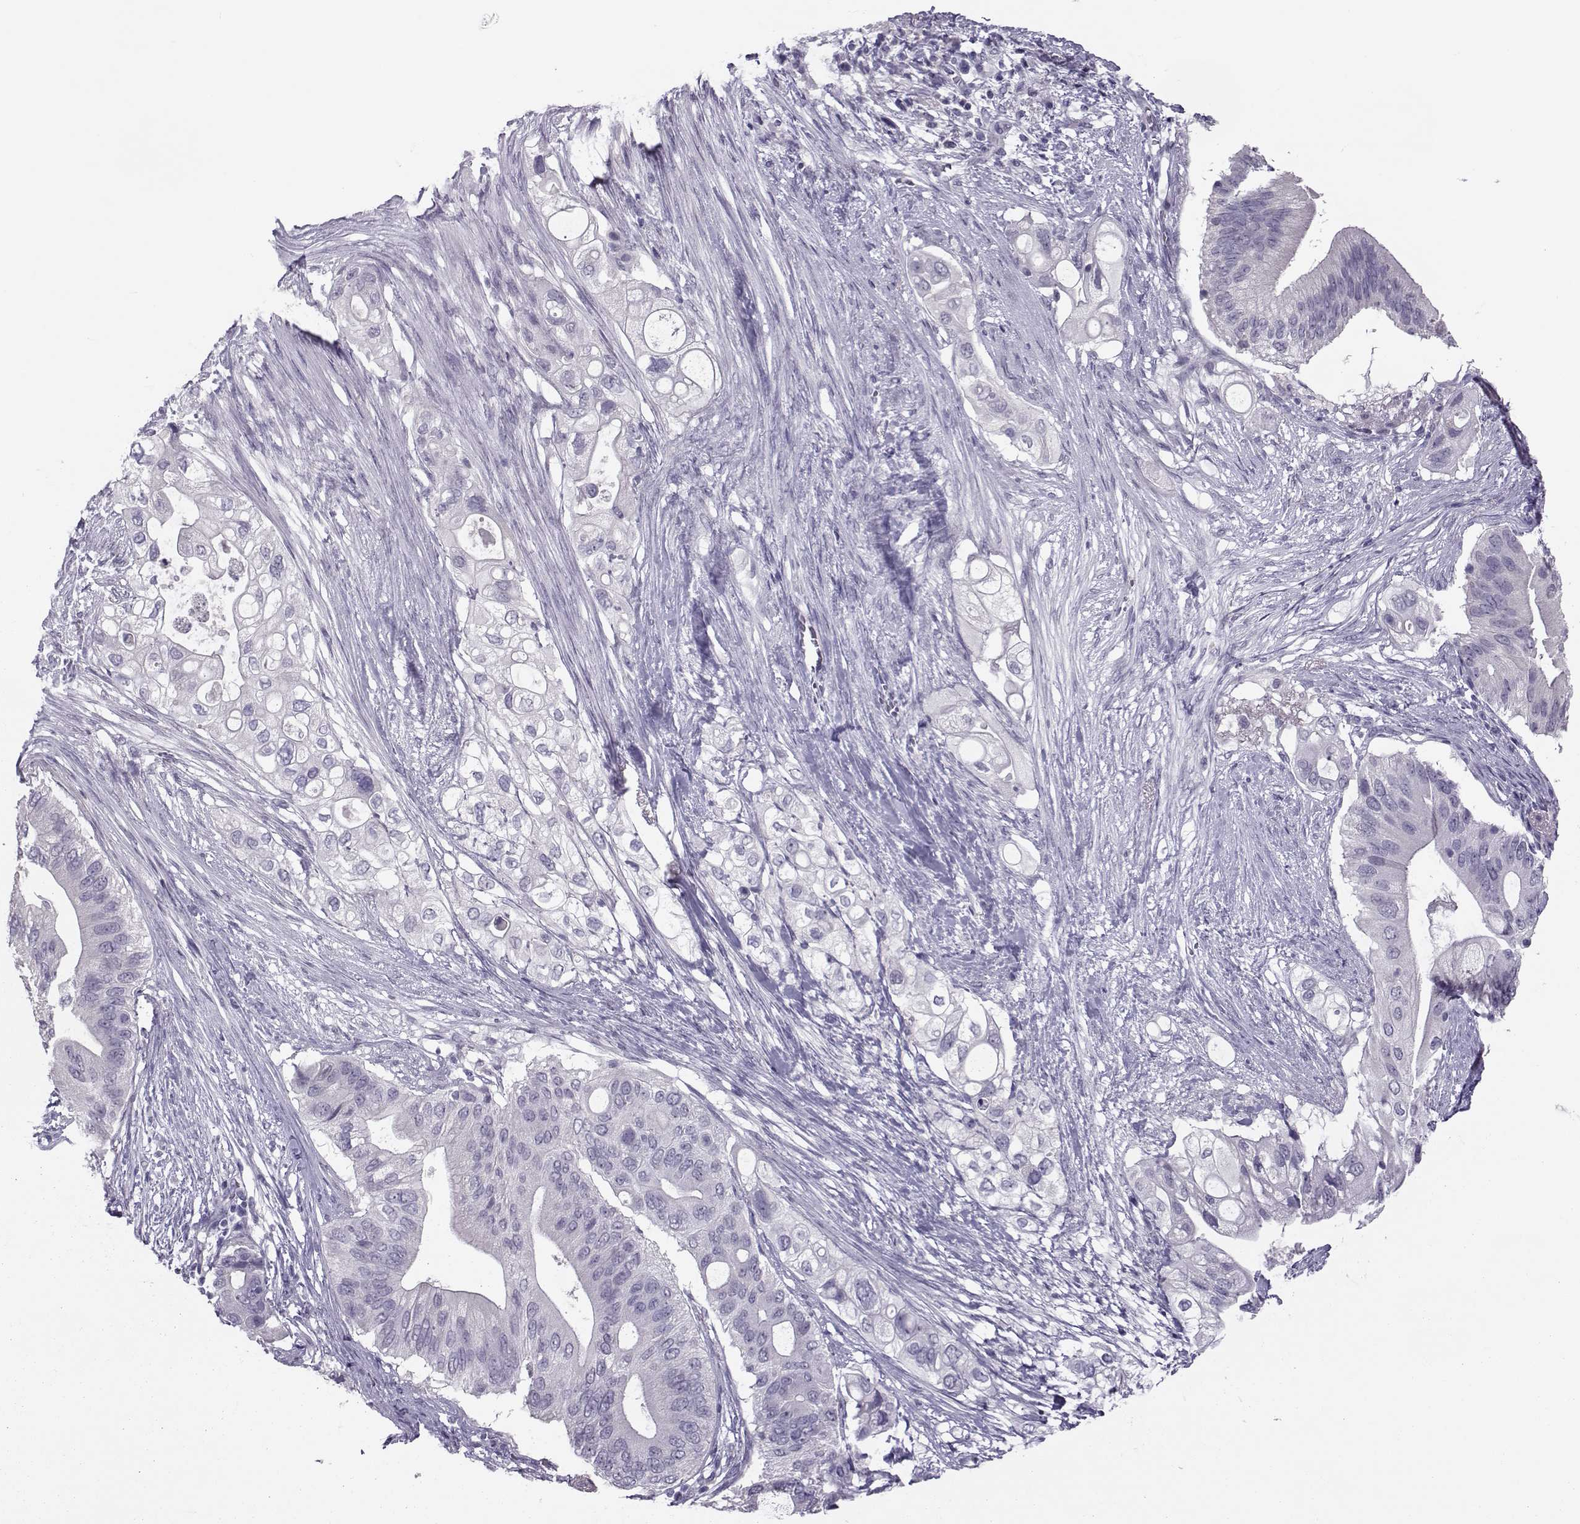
{"staining": {"intensity": "negative", "quantity": "none", "location": "none"}, "tissue": "pancreatic cancer", "cell_type": "Tumor cells", "image_type": "cancer", "snomed": [{"axis": "morphology", "description": "Adenocarcinoma, NOS"}, {"axis": "topography", "description": "Pancreas"}], "caption": "DAB (3,3'-diaminobenzidine) immunohistochemical staining of human adenocarcinoma (pancreatic) displays no significant staining in tumor cells.", "gene": "ASRGL1", "patient": {"sex": "female", "age": 72}}